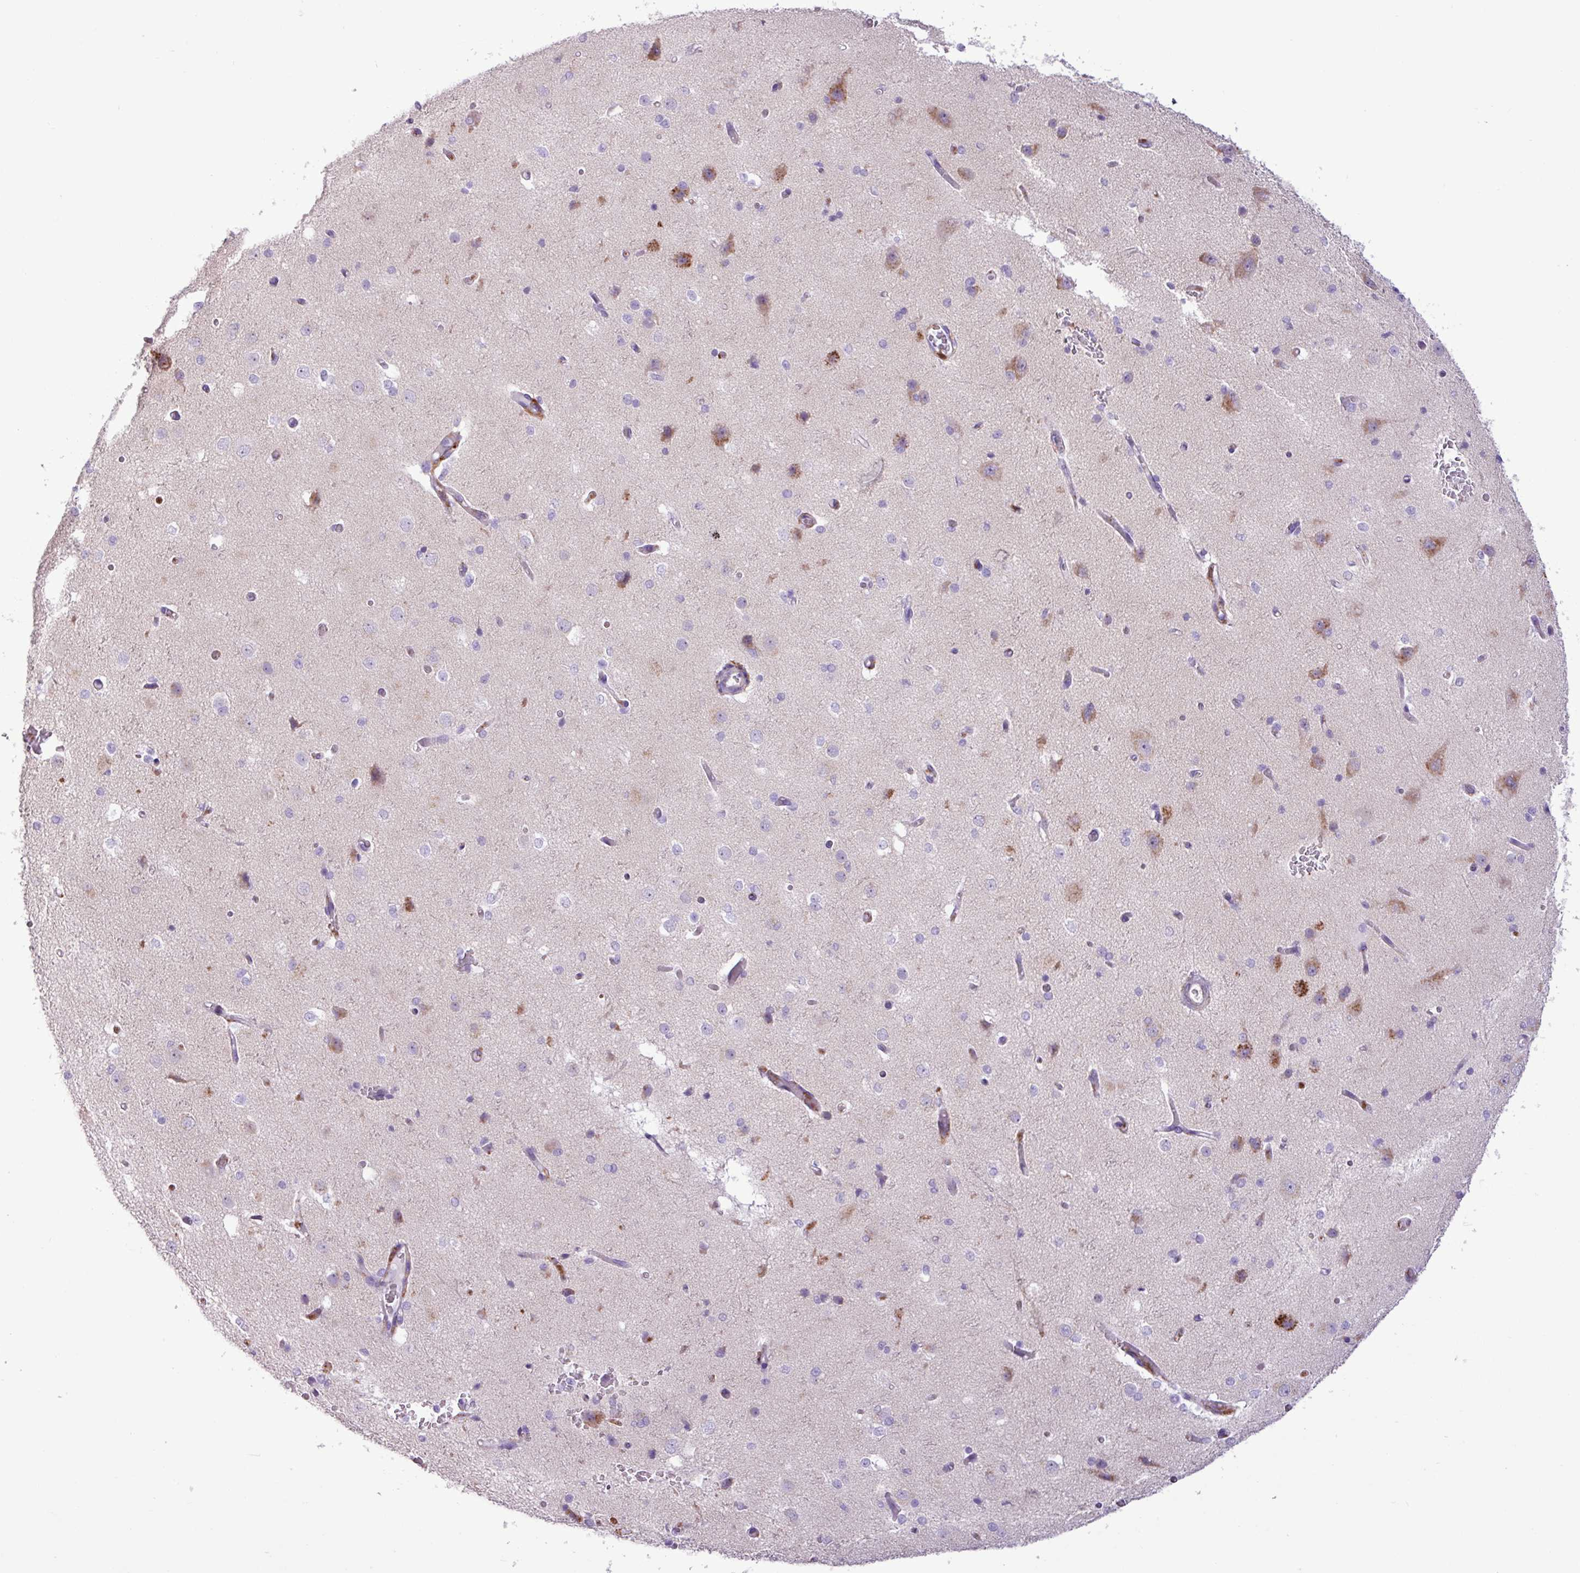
{"staining": {"intensity": "weak", "quantity": "<25%", "location": "cytoplasmic/membranous"}, "tissue": "cerebral cortex", "cell_type": "Endothelial cells", "image_type": "normal", "snomed": [{"axis": "morphology", "description": "Normal tissue, NOS"}, {"axis": "morphology", "description": "Inflammation, NOS"}, {"axis": "topography", "description": "Cerebral cortex"}], "caption": "Histopathology image shows no significant protein positivity in endothelial cells of unremarkable cerebral cortex.", "gene": "TMEM200C", "patient": {"sex": "male", "age": 6}}